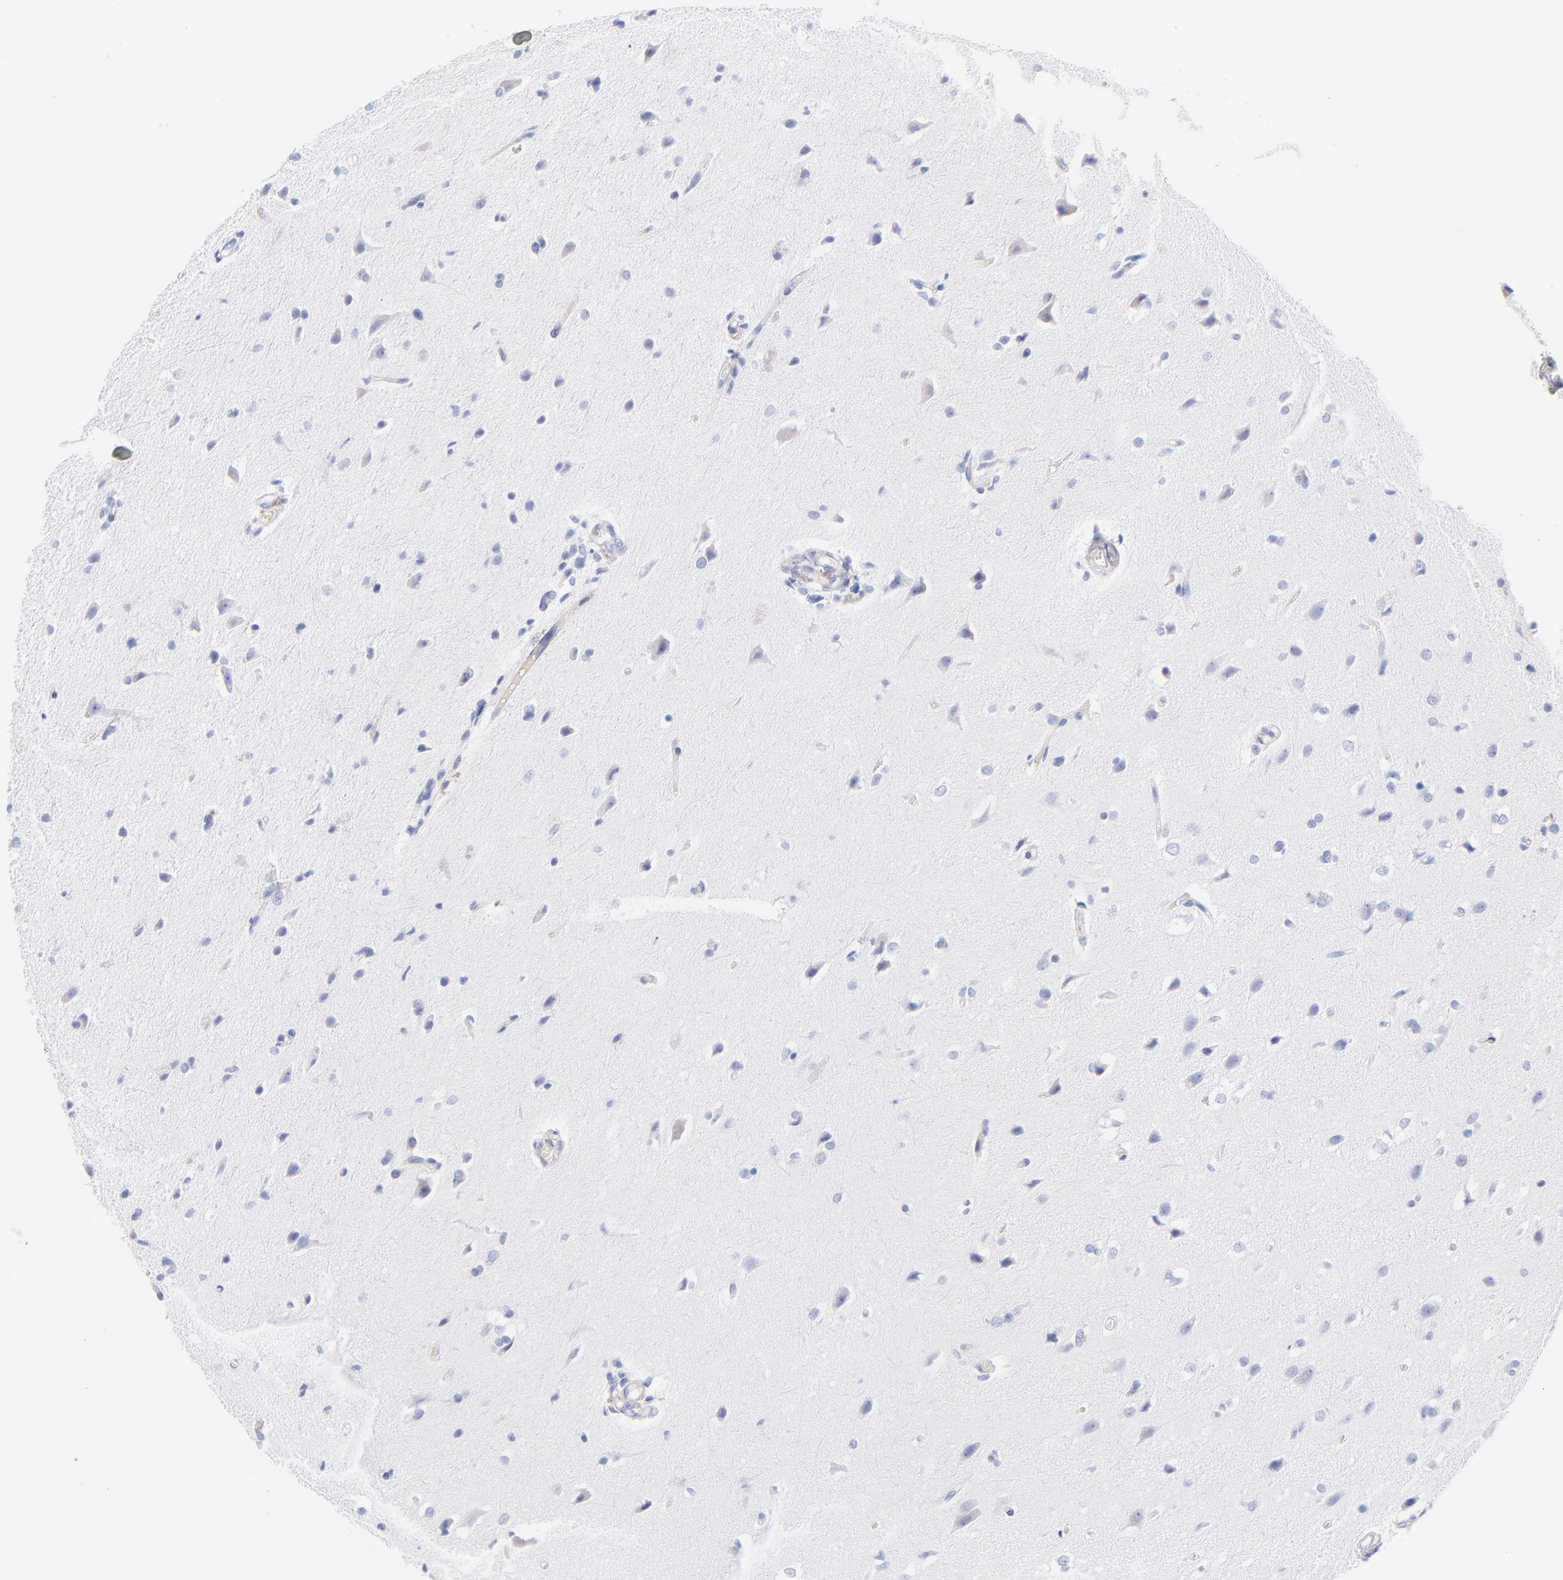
{"staining": {"intensity": "negative", "quantity": "none", "location": "none"}, "tissue": "glioma", "cell_type": "Tumor cells", "image_type": "cancer", "snomed": [{"axis": "morphology", "description": "Glioma, malignant, High grade"}, {"axis": "topography", "description": "Brain"}], "caption": "Immunohistochemistry image of glioma stained for a protein (brown), which shows no positivity in tumor cells. Brightfield microscopy of immunohistochemistry (IHC) stained with DAB (brown) and hematoxylin (blue), captured at high magnification.", "gene": "C1QTNF6", "patient": {"sex": "male", "age": 68}}